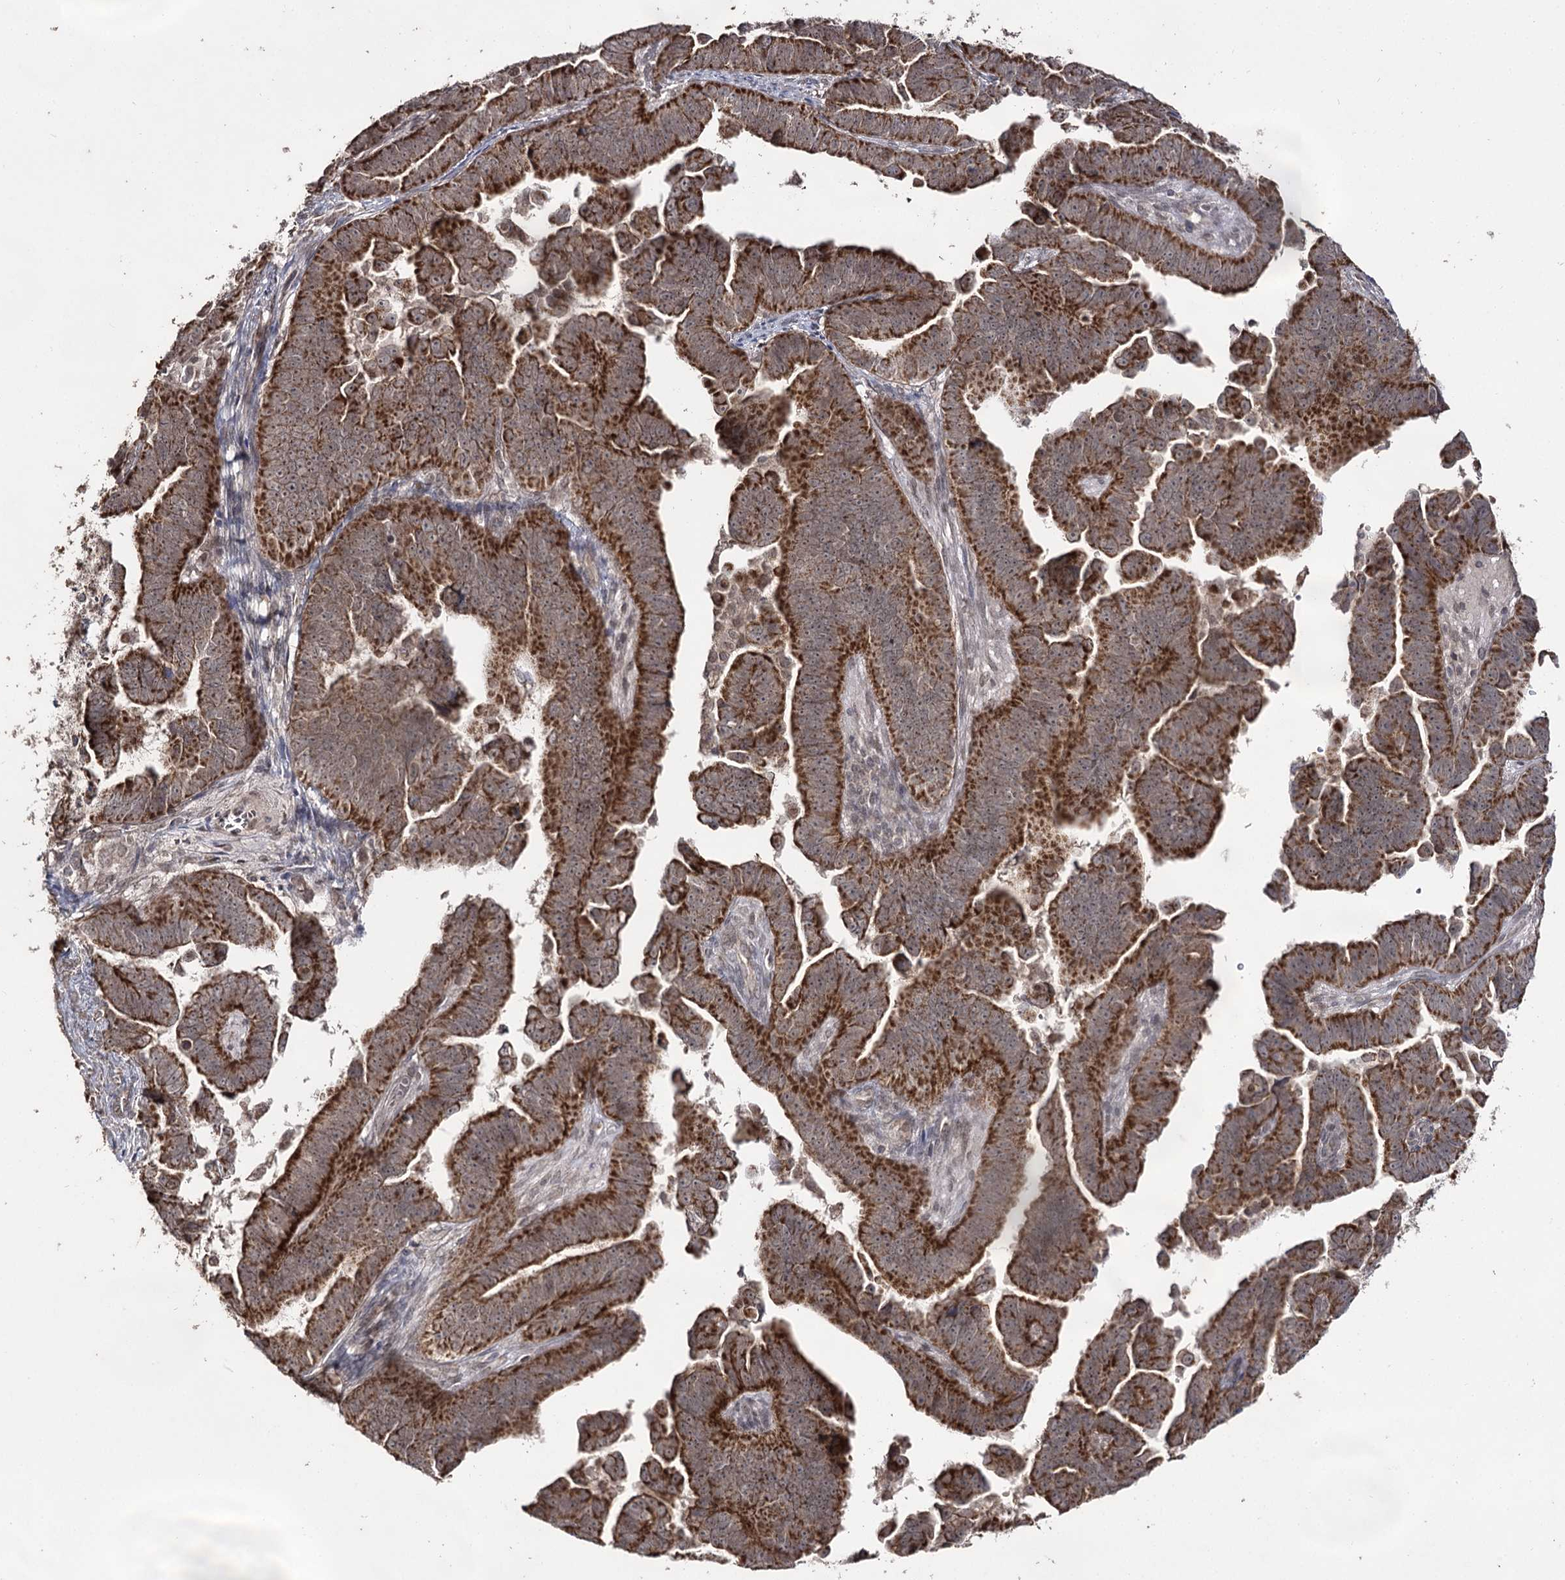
{"staining": {"intensity": "strong", "quantity": ">75%", "location": "cytoplasmic/membranous"}, "tissue": "endometrial cancer", "cell_type": "Tumor cells", "image_type": "cancer", "snomed": [{"axis": "morphology", "description": "Adenocarcinoma, NOS"}, {"axis": "topography", "description": "Endometrium"}], "caption": "Strong cytoplasmic/membranous staining is present in approximately >75% of tumor cells in endometrial adenocarcinoma.", "gene": "ACTR6", "patient": {"sex": "female", "age": 75}}